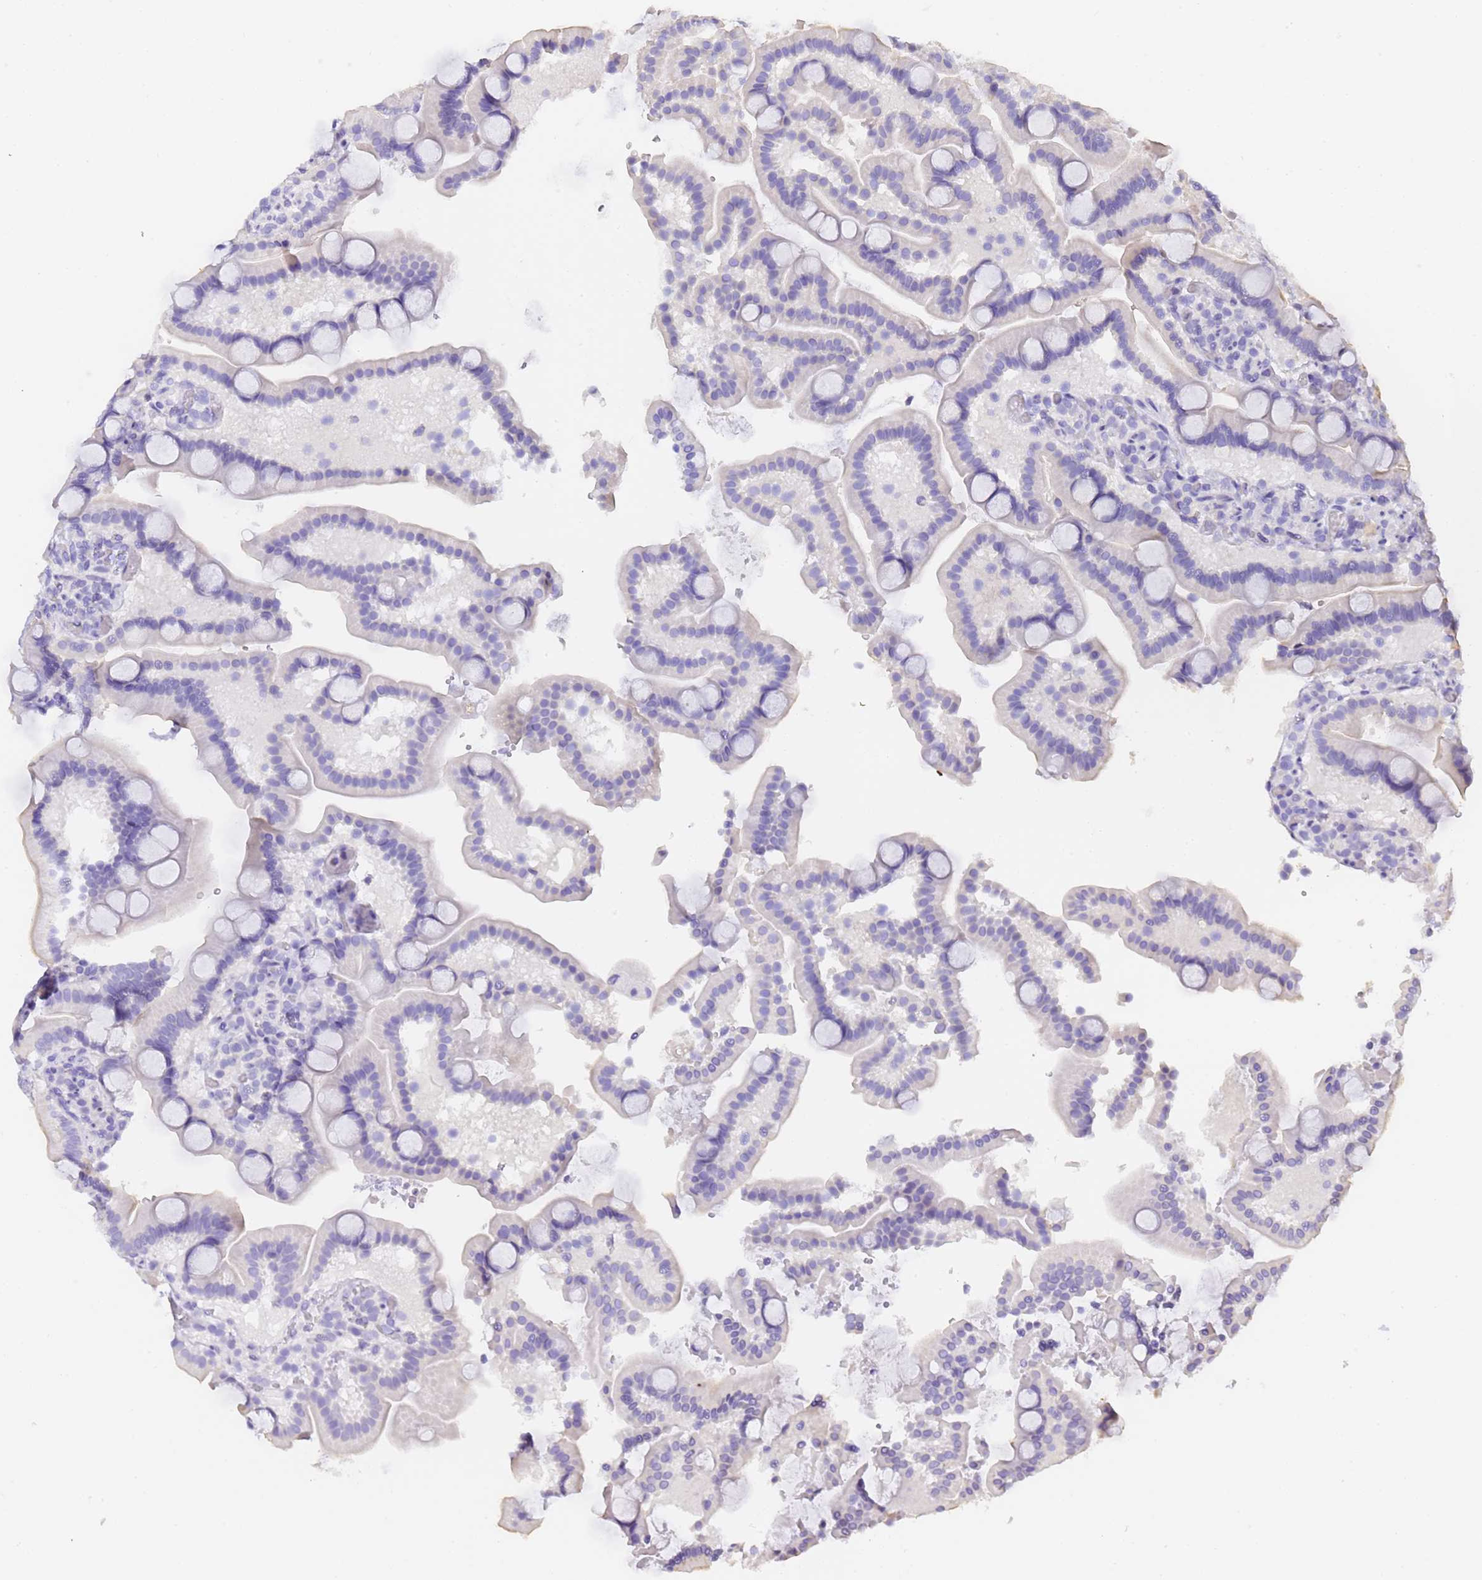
{"staining": {"intensity": "negative", "quantity": "none", "location": "none"}, "tissue": "duodenum", "cell_type": "Glandular cells", "image_type": "normal", "snomed": [{"axis": "morphology", "description": "Normal tissue, NOS"}, {"axis": "topography", "description": "Duodenum"}], "caption": "Glandular cells are negative for brown protein staining in benign duodenum. (DAB IHC visualized using brightfield microscopy, high magnification).", "gene": "GABRA1", "patient": {"sex": "male", "age": 55}}